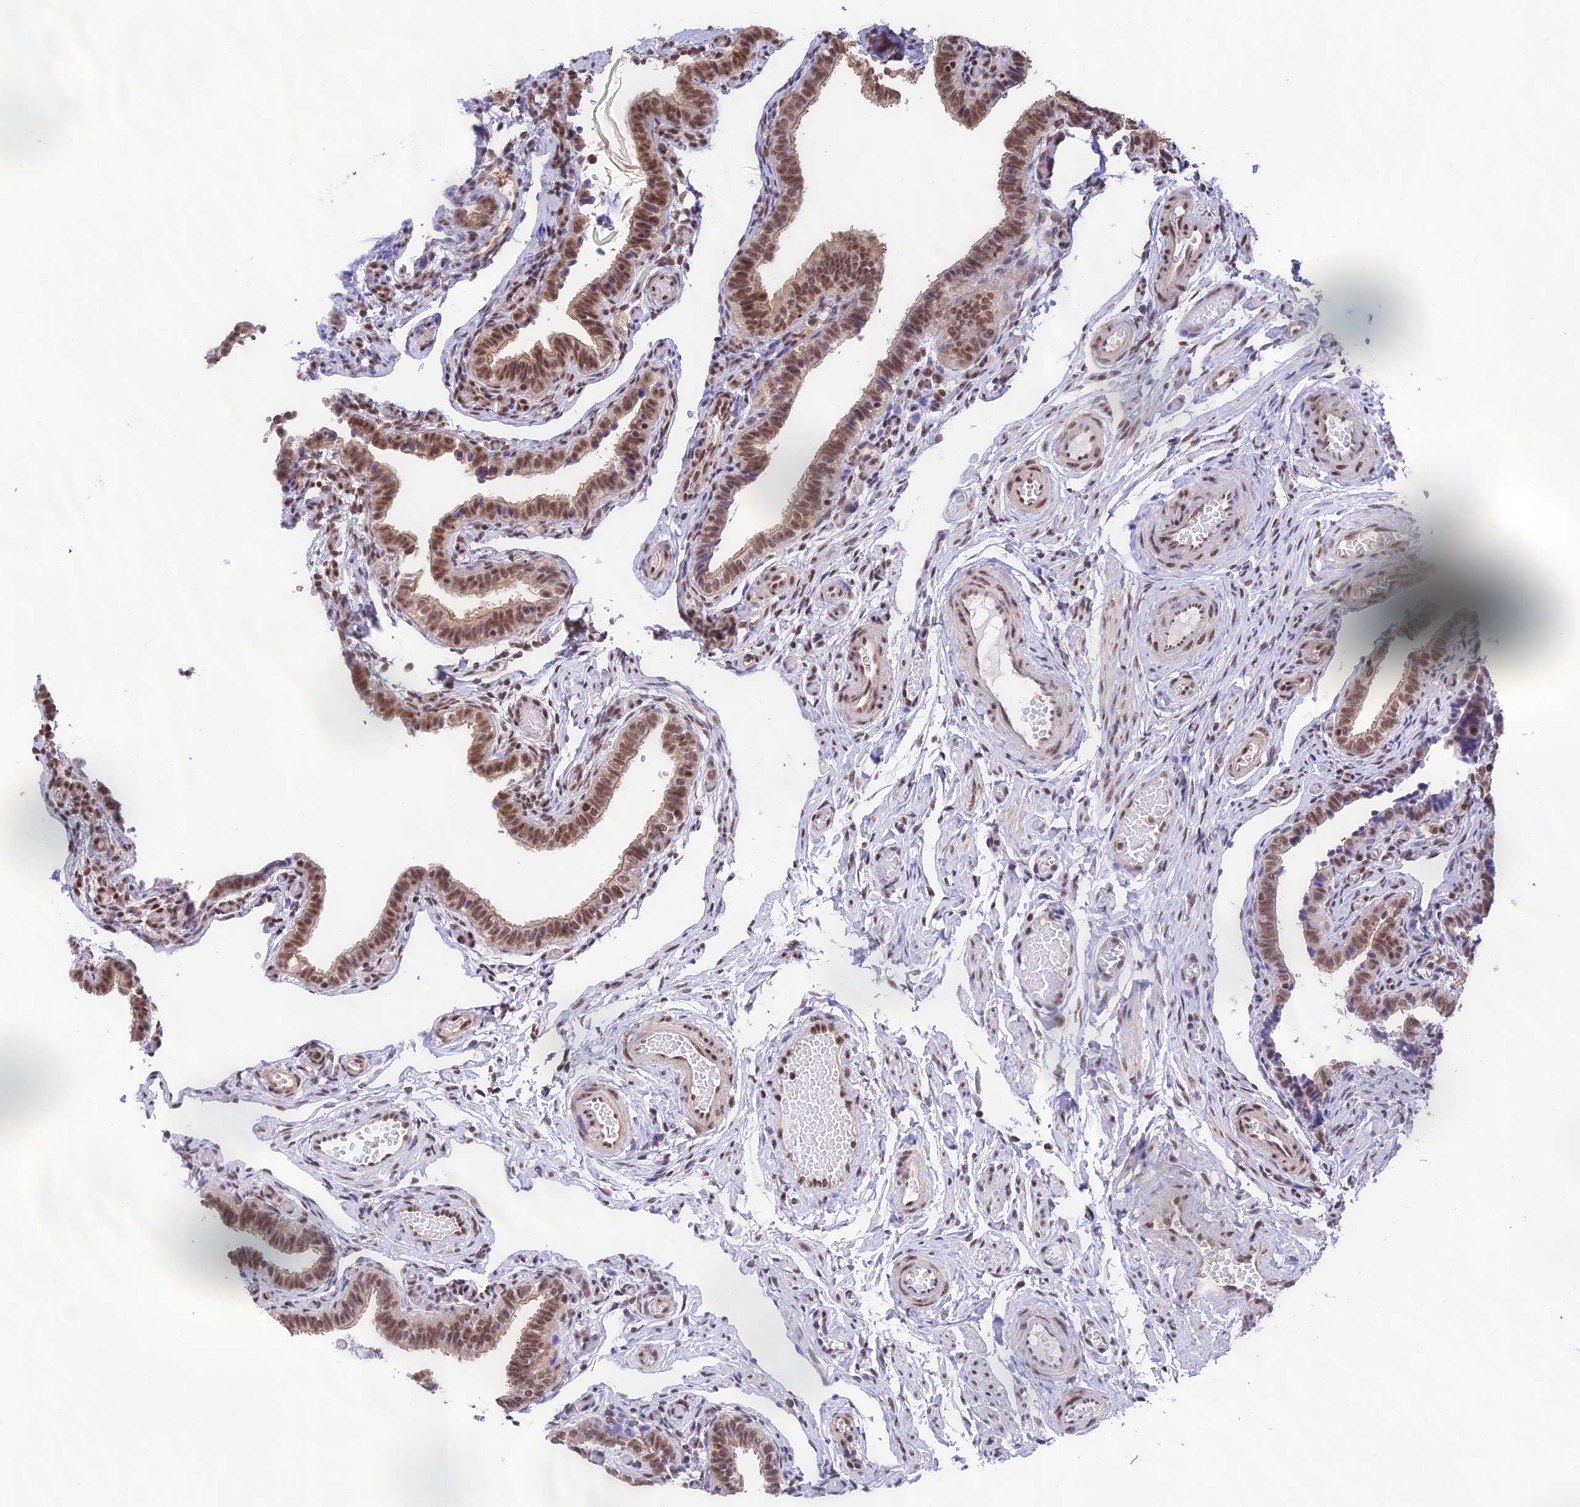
{"staining": {"intensity": "moderate", "quantity": ">75%", "location": "cytoplasmic/membranous,nuclear"}, "tissue": "fallopian tube", "cell_type": "Glandular cells", "image_type": "normal", "snomed": [{"axis": "morphology", "description": "Normal tissue, NOS"}, {"axis": "topography", "description": "Fallopian tube"}], "caption": "Fallopian tube stained with a brown dye exhibits moderate cytoplasmic/membranous,nuclear positive staining in about >75% of glandular cells.", "gene": "THAP11", "patient": {"sex": "female", "age": 36}}